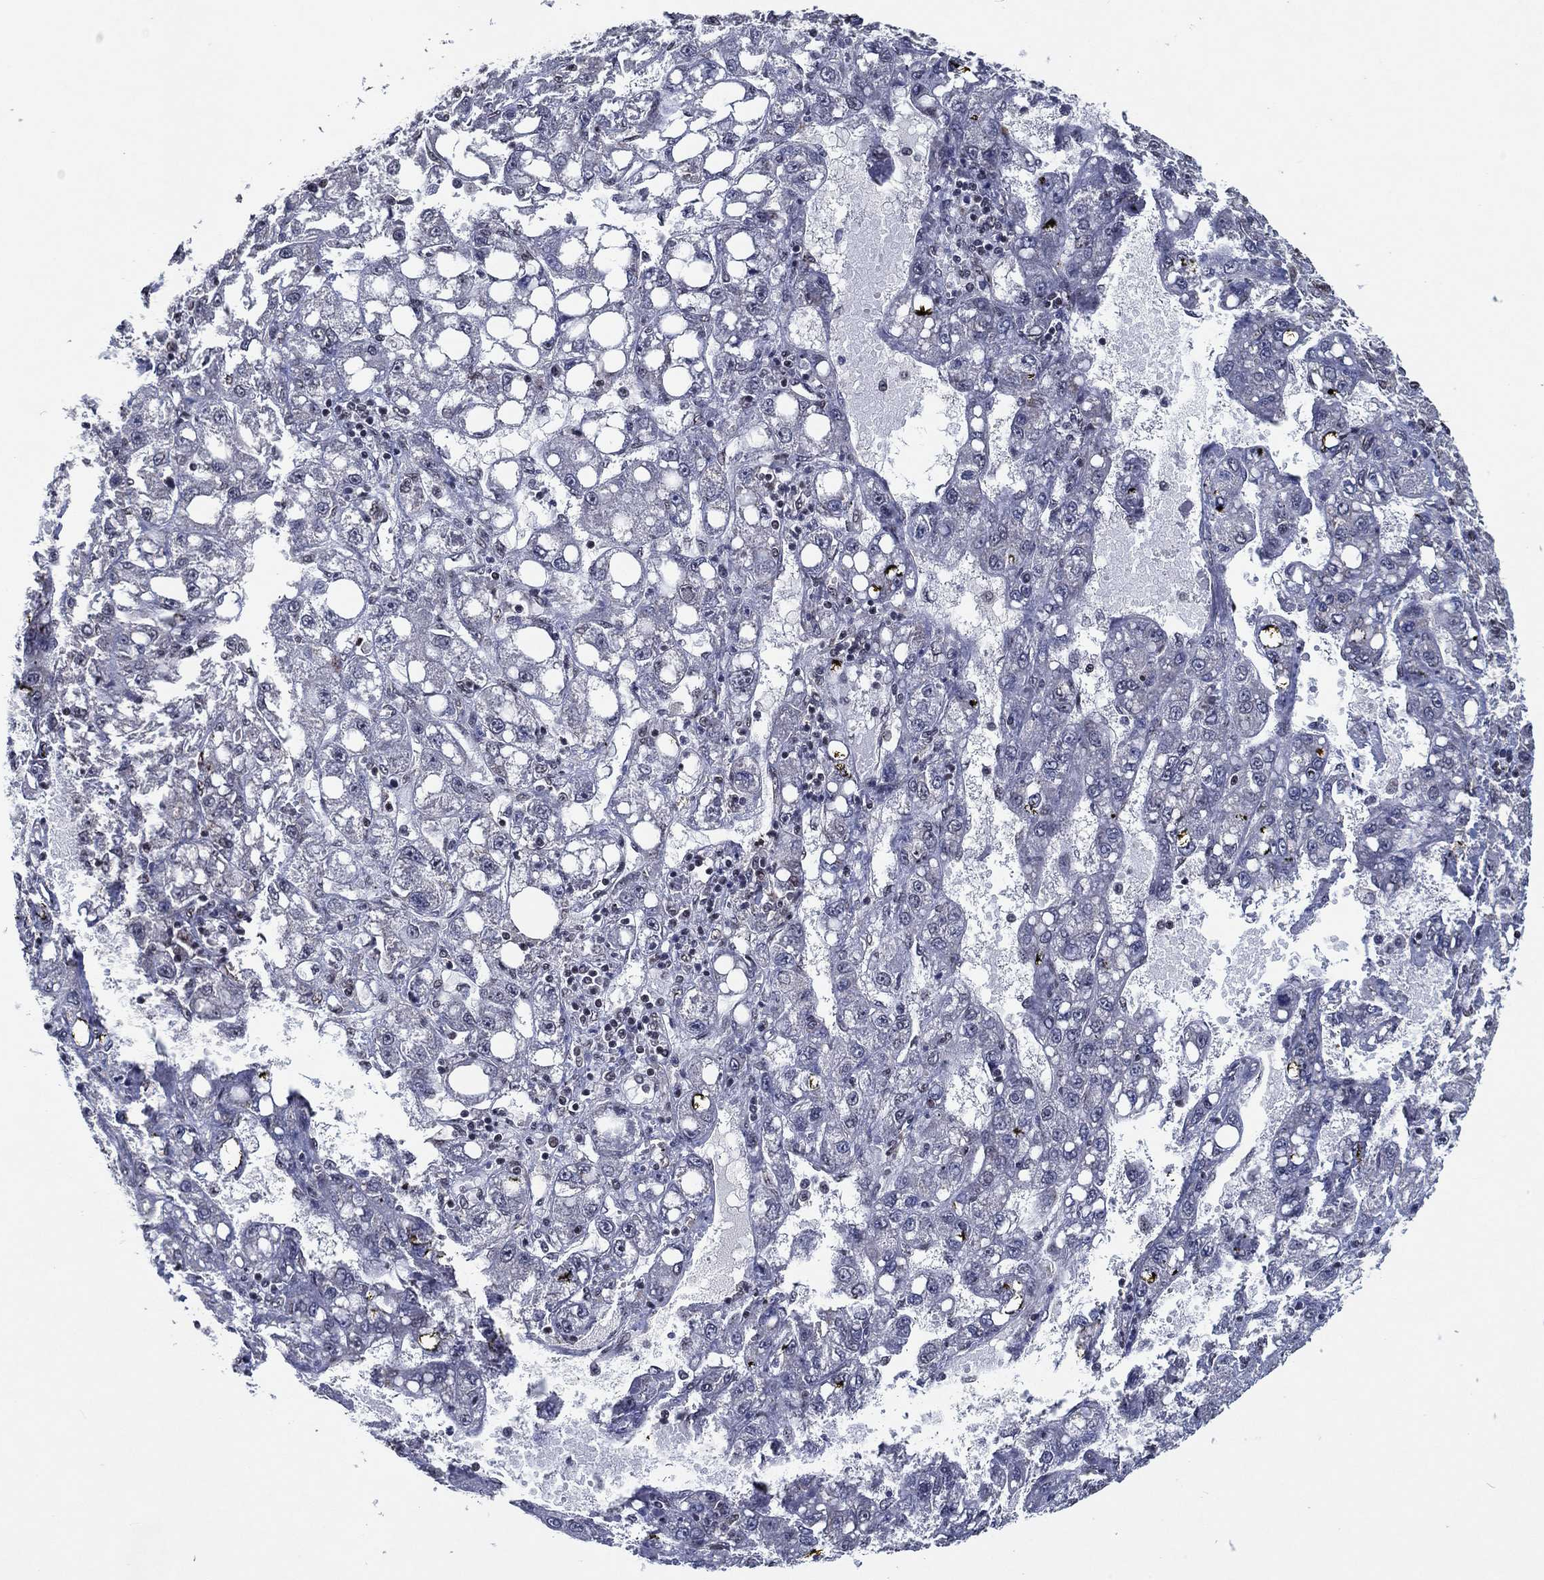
{"staining": {"intensity": "negative", "quantity": "none", "location": "none"}, "tissue": "liver cancer", "cell_type": "Tumor cells", "image_type": "cancer", "snomed": [{"axis": "morphology", "description": "Carcinoma, Hepatocellular, NOS"}, {"axis": "topography", "description": "Liver"}], "caption": "DAB immunohistochemical staining of human hepatocellular carcinoma (liver) displays no significant positivity in tumor cells.", "gene": "ZBTB42", "patient": {"sex": "female", "age": 65}}